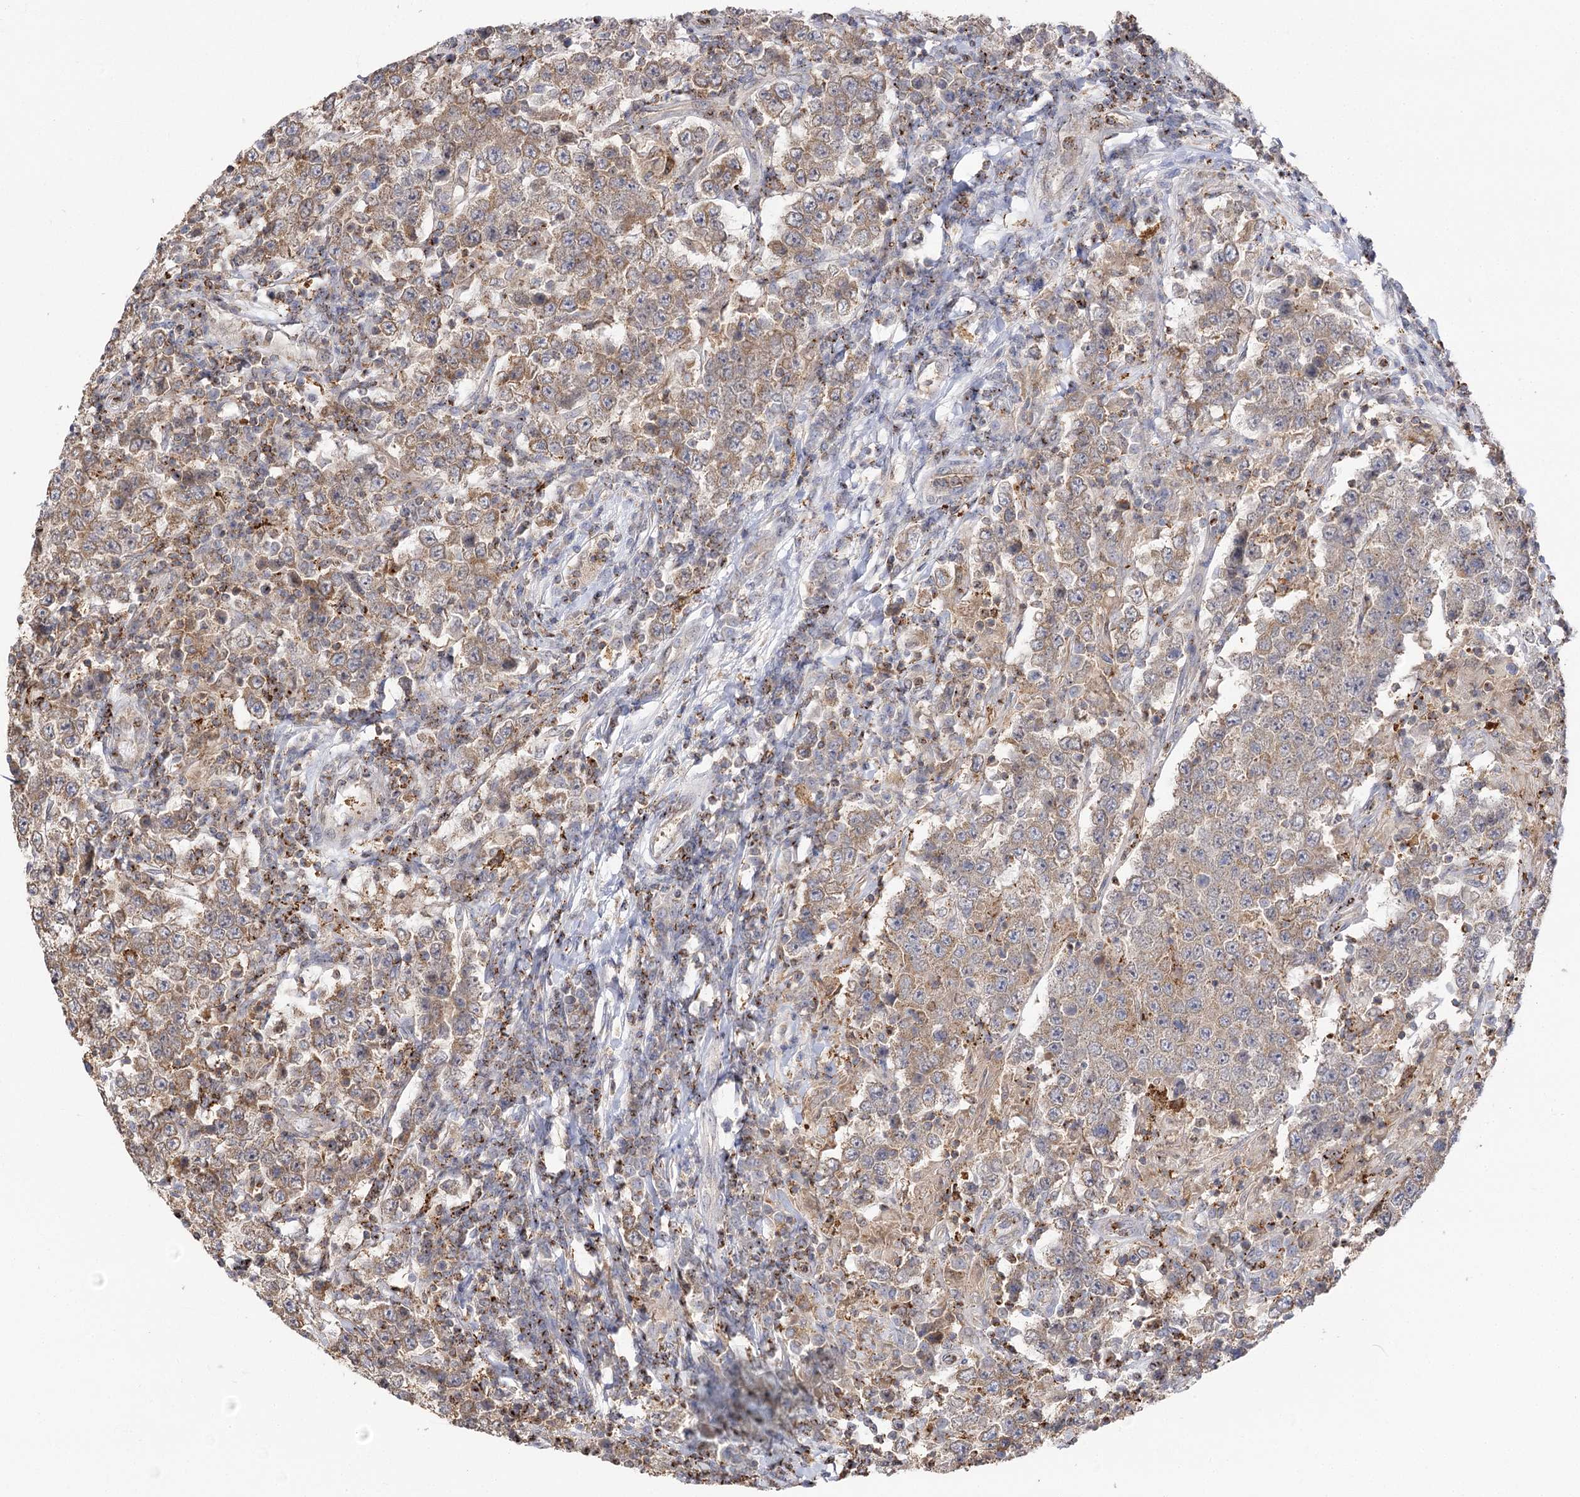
{"staining": {"intensity": "weak", "quantity": "25%-75%", "location": "cytoplasmic/membranous"}, "tissue": "testis cancer", "cell_type": "Tumor cells", "image_type": "cancer", "snomed": [{"axis": "morphology", "description": "Normal tissue, NOS"}, {"axis": "morphology", "description": "Urothelial carcinoma, High grade"}, {"axis": "morphology", "description": "Seminoma, NOS"}, {"axis": "morphology", "description": "Carcinoma, Embryonal, NOS"}, {"axis": "topography", "description": "Urinary bladder"}, {"axis": "topography", "description": "Testis"}], "caption": "Tumor cells display low levels of weak cytoplasmic/membranous expression in approximately 25%-75% of cells in human testis cancer.", "gene": "SEC24B", "patient": {"sex": "male", "age": 41}}